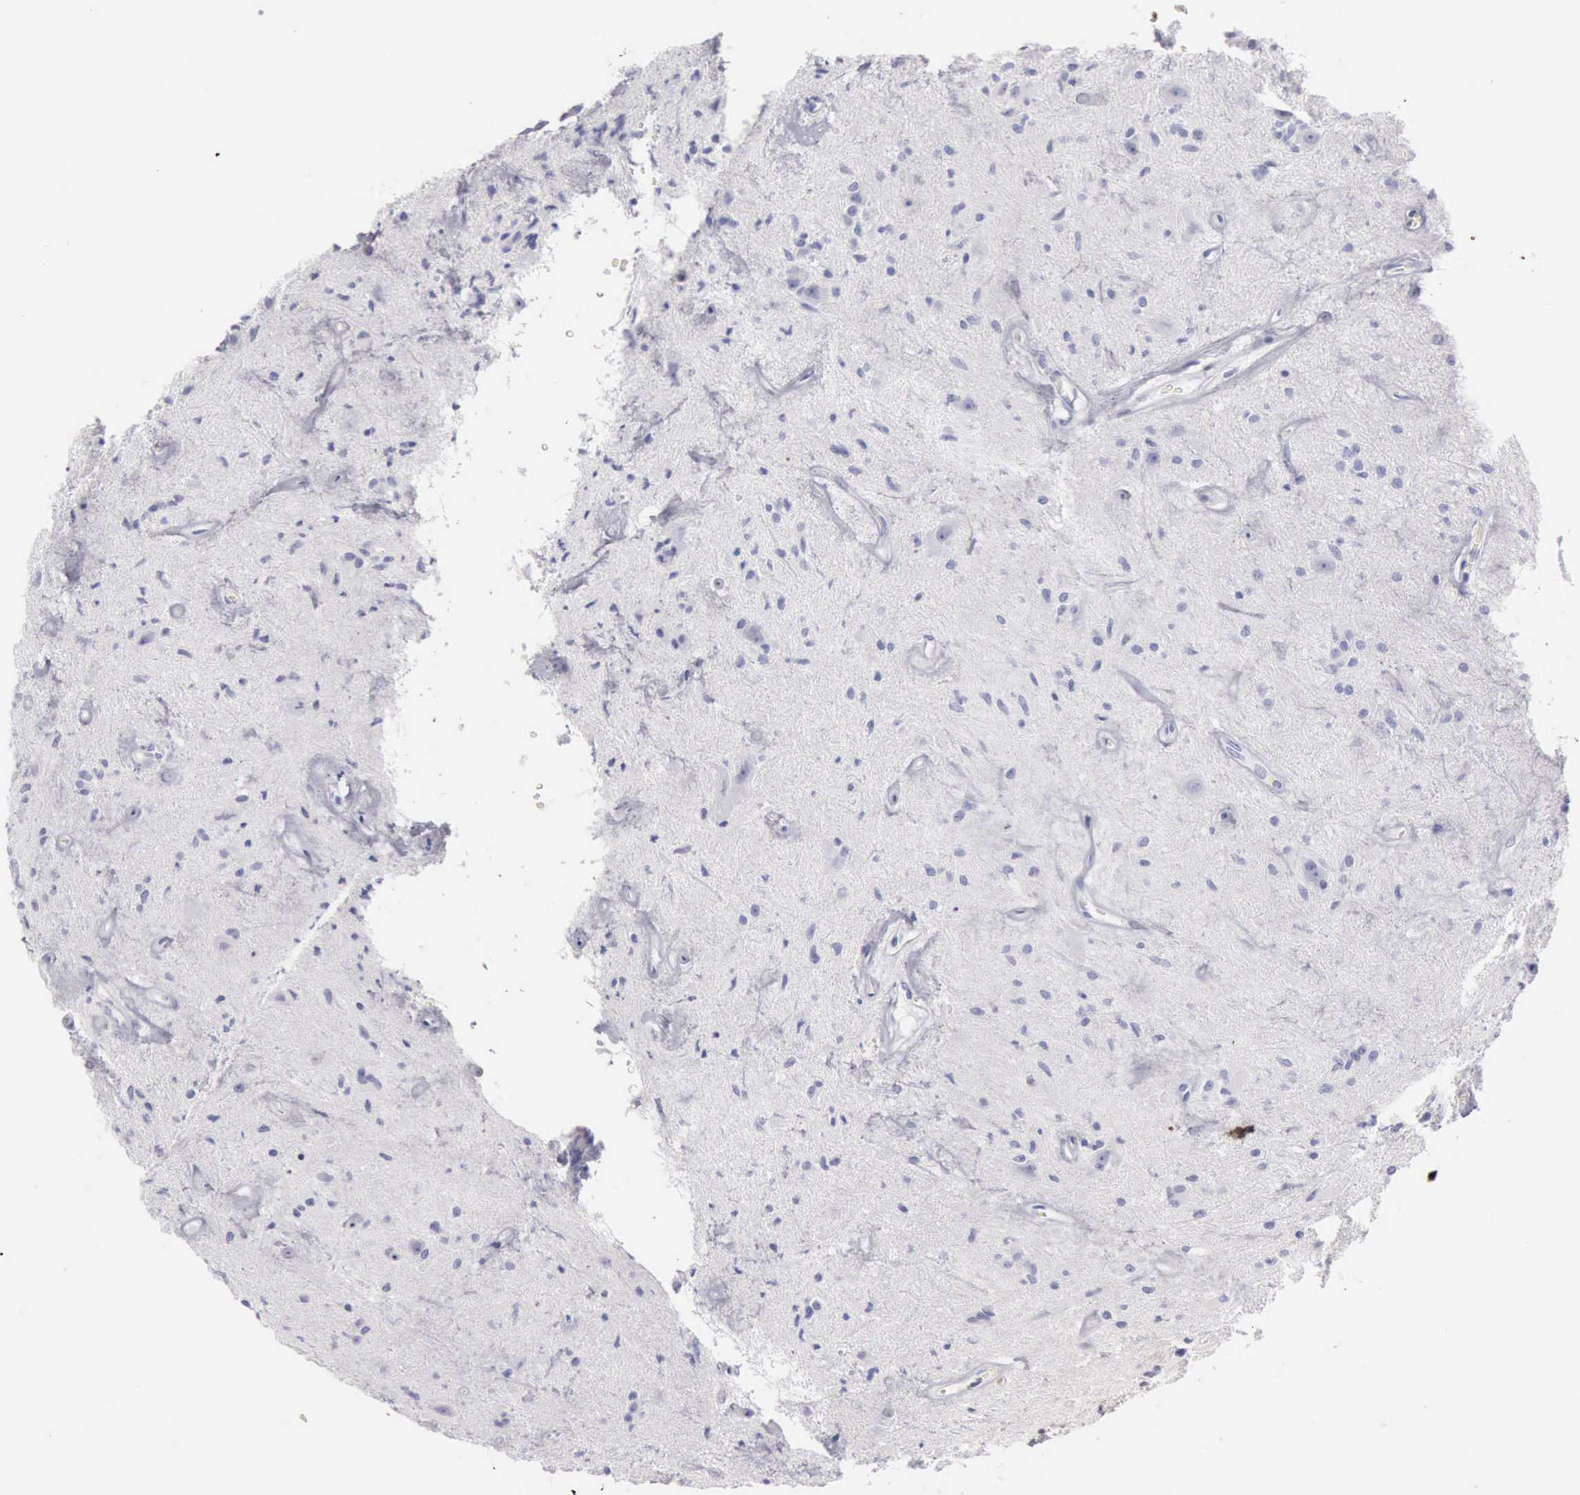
{"staining": {"intensity": "negative", "quantity": "none", "location": "none"}, "tissue": "glioma", "cell_type": "Tumor cells", "image_type": "cancer", "snomed": [{"axis": "morphology", "description": "Glioma, malignant, Low grade"}, {"axis": "topography", "description": "Brain"}], "caption": "Immunohistochemical staining of glioma reveals no significant positivity in tumor cells.", "gene": "KRT10", "patient": {"sex": "female", "age": 15}}